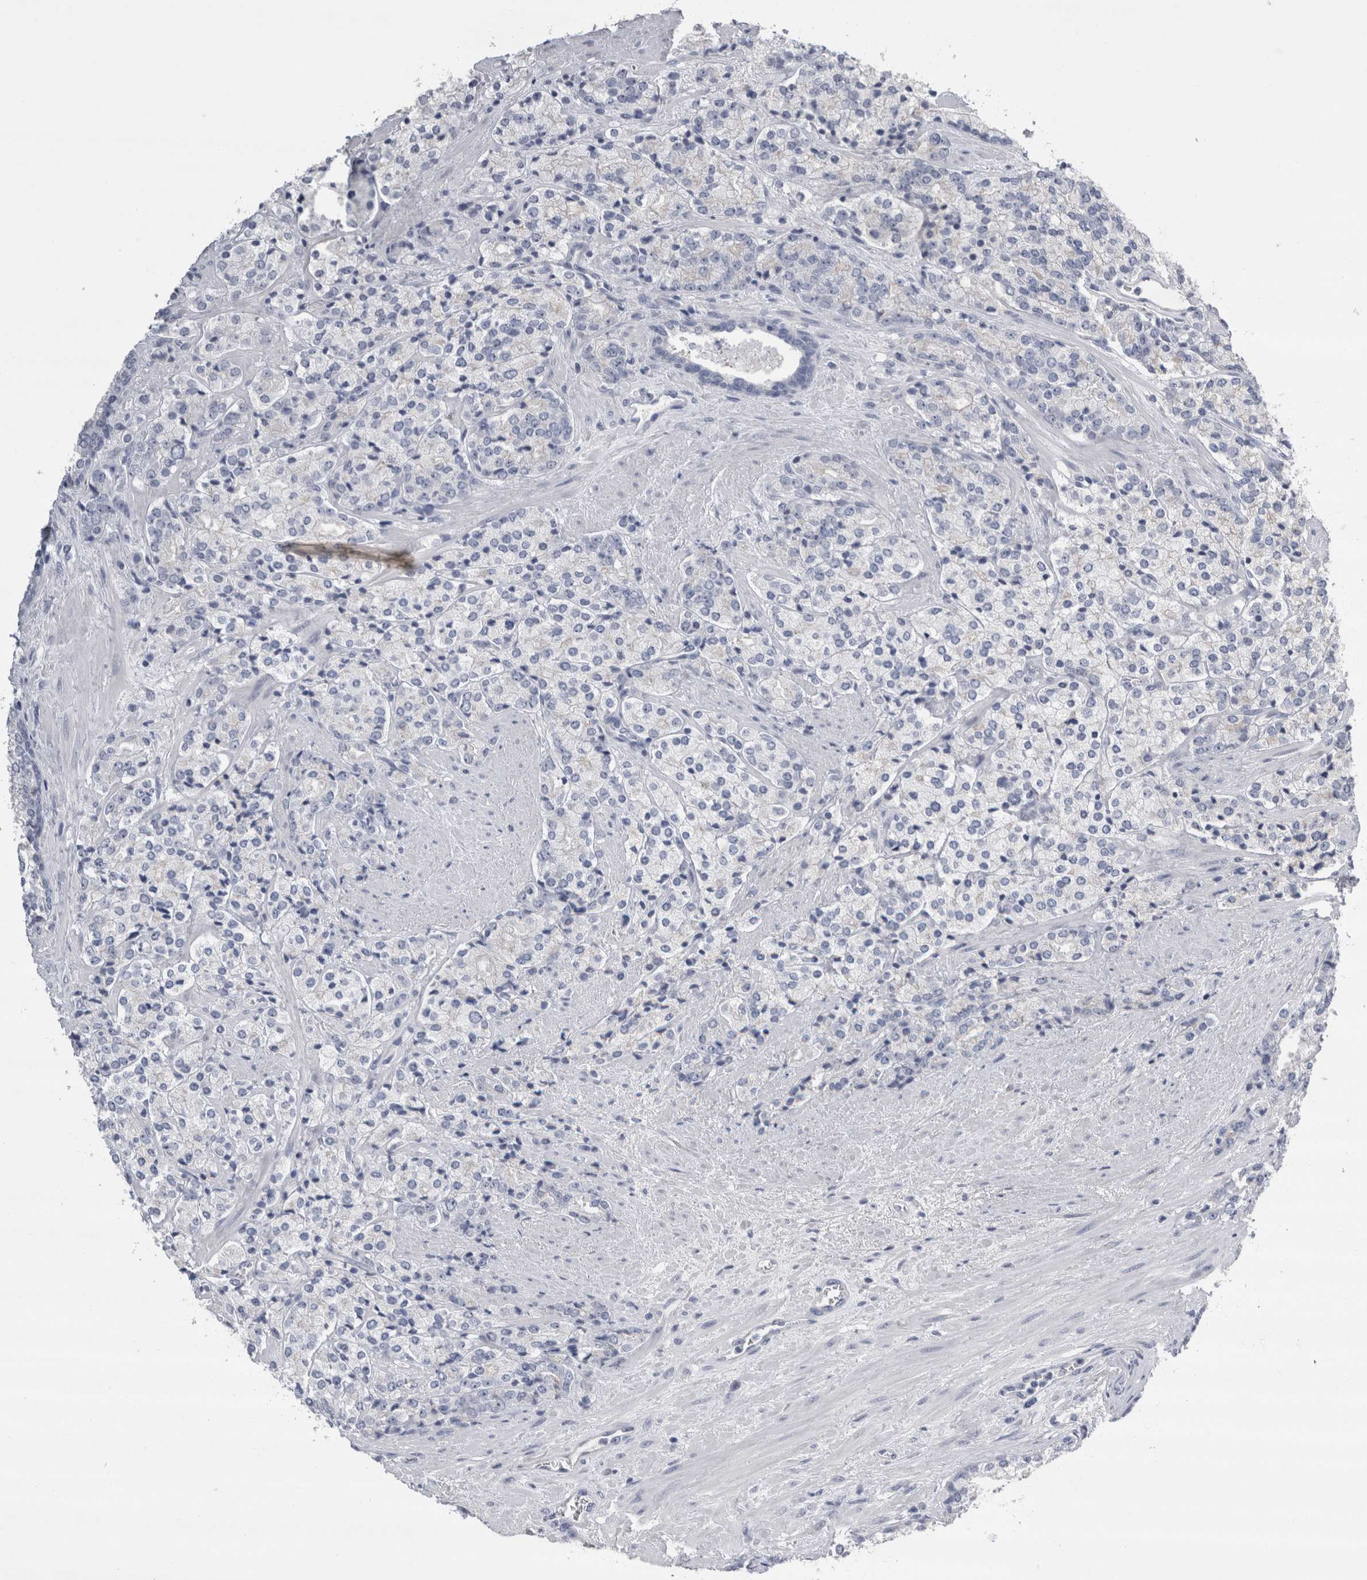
{"staining": {"intensity": "negative", "quantity": "none", "location": "none"}, "tissue": "prostate cancer", "cell_type": "Tumor cells", "image_type": "cancer", "snomed": [{"axis": "morphology", "description": "Adenocarcinoma, High grade"}, {"axis": "topography", "description": "Prostate"}], "caption": "Image shows no significant protein positivity in tumor cells of prostate cancer.", "gene": "REG1A", "patient": {"sex": "male", "age": 71}}